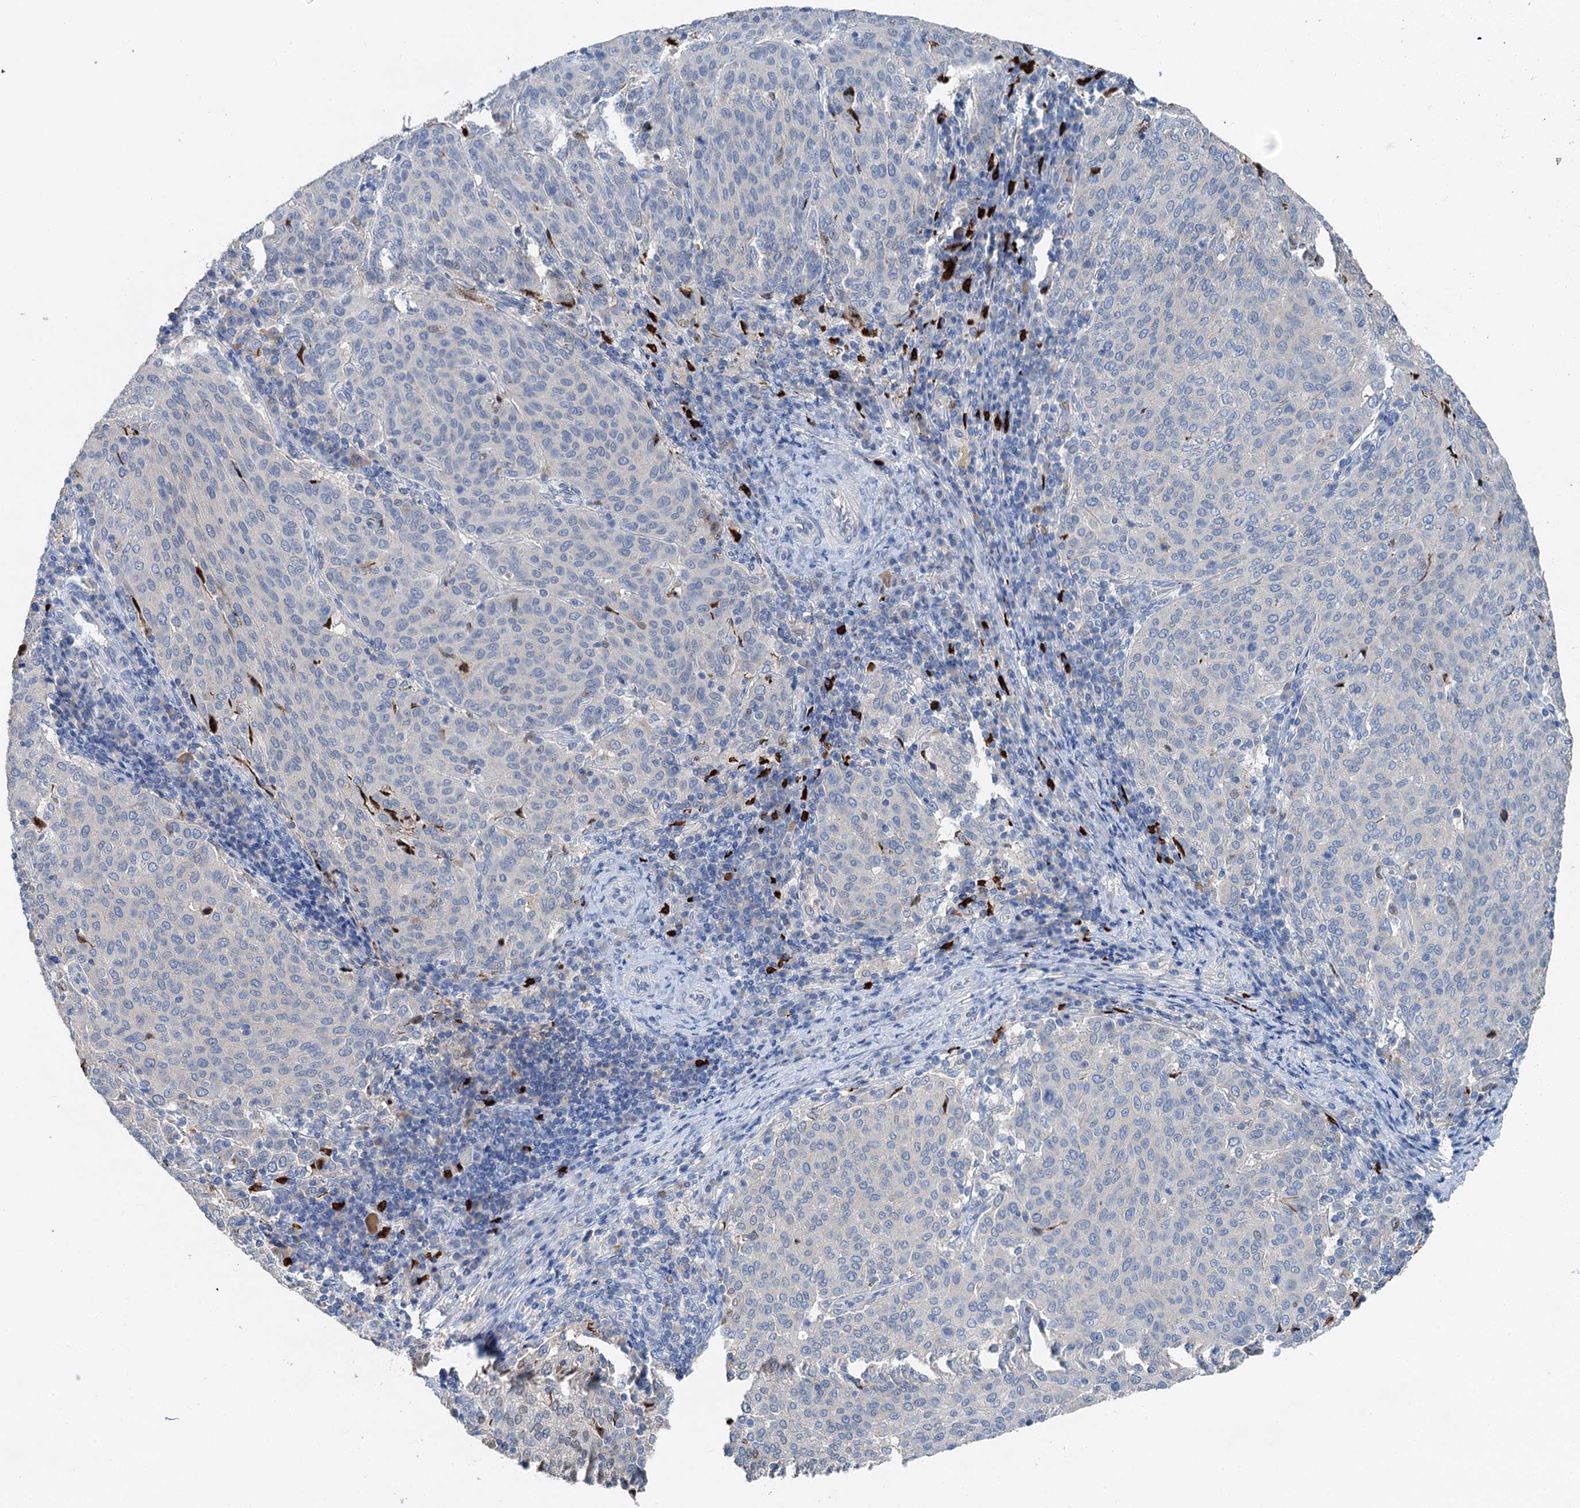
{"staining": {"intensity": "negative", "quantity": "none", "location": "none"}, "tissue": "cervical cancer", "cell_type": "Tumor cells", "image_type": "cancer", "snomed": [{"axis": "morphology", "description": "Squamous cell carcinoma, NOS"}, {"axis": "topography", "description": "Cervix"}], "caption": "An image of cervical cancer stained for a protein shows no brown staining in tumor cells.", "gene": "OTOA", "patient": {"sex": "female", "age": 46}}